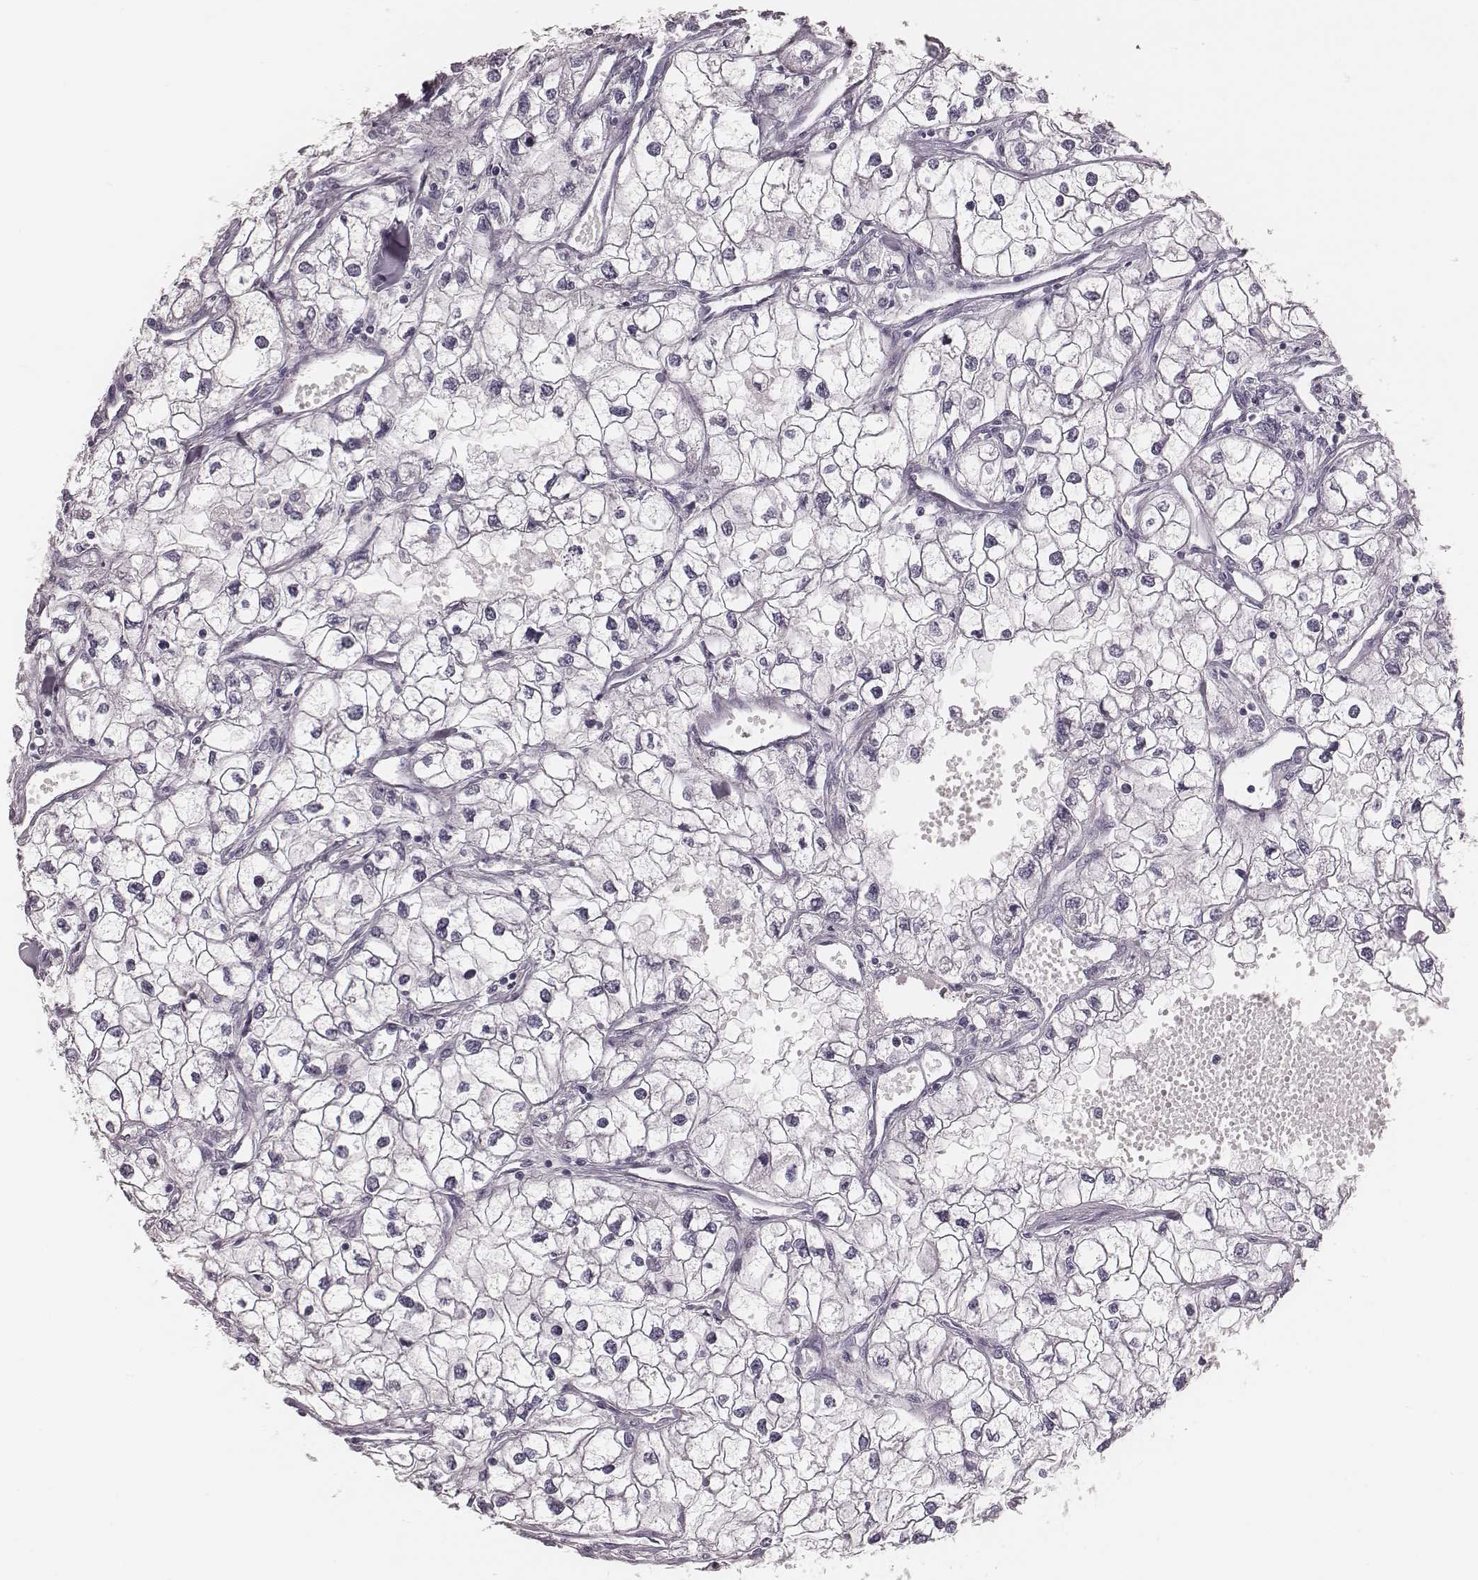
{"staining": {"intensity": "negative", "quantity": "none", "location": "none"}, "tissue": "renal cancer", "cell_type": "Tumor cells", "image_type": "cancer", "snomed": [{"axis": "morphology", "description": "Adenocarcinoma, NOS"}, {"axis": "topography", "description": "Kidney"}], "caption": "The image exhibits no staining of tumor cells in renal cancer (adenocarcinoma). The staining is performed using DAB (3,3'-diaminobenzidine) brown chromogen with nuclei counter-stained in using hematoxylin.", "gene": "SPA17", "patient": {"sex": "male", "age": 59}}